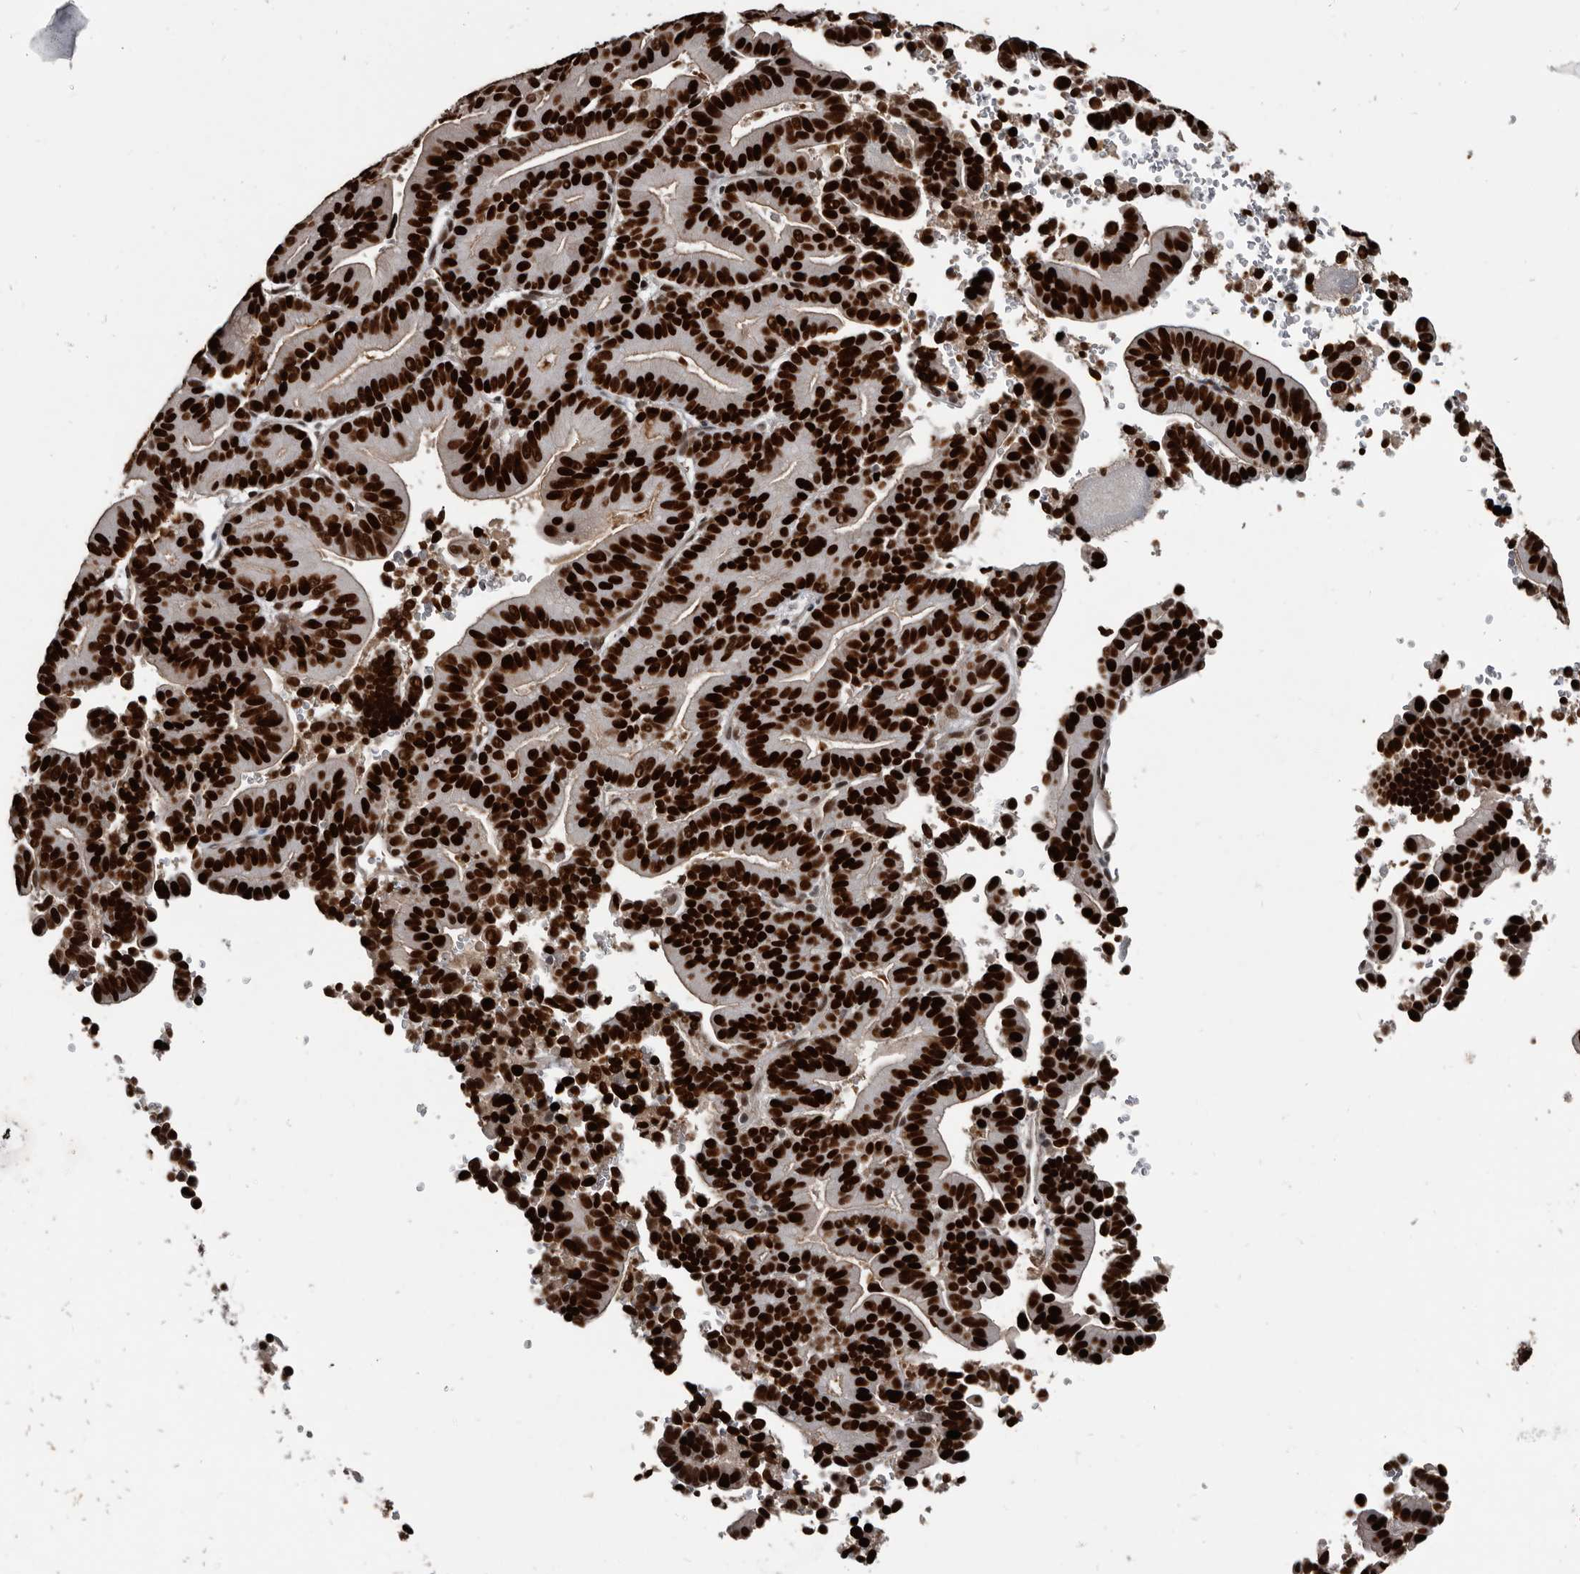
{"staining": {"intensity": "strong", "quantity": ">75%", "location": "nuclear"}, "tissue": "liver cancer", "cell_type": "Tumor cells", "image_type": "cancer", "snomed": [{"axis": "morphology", "description": "Cholangiocarcinoma"}, {"axis": "topography", "description": "Liver"}], "caption": "Cholangiocarcinoma (liver) stained for a protein (brown) displays strong nuclear positive positivity in about >75% of tumor cells.", "gene": "CHD1L", "patient": {"sex": "female", "age": 75}}